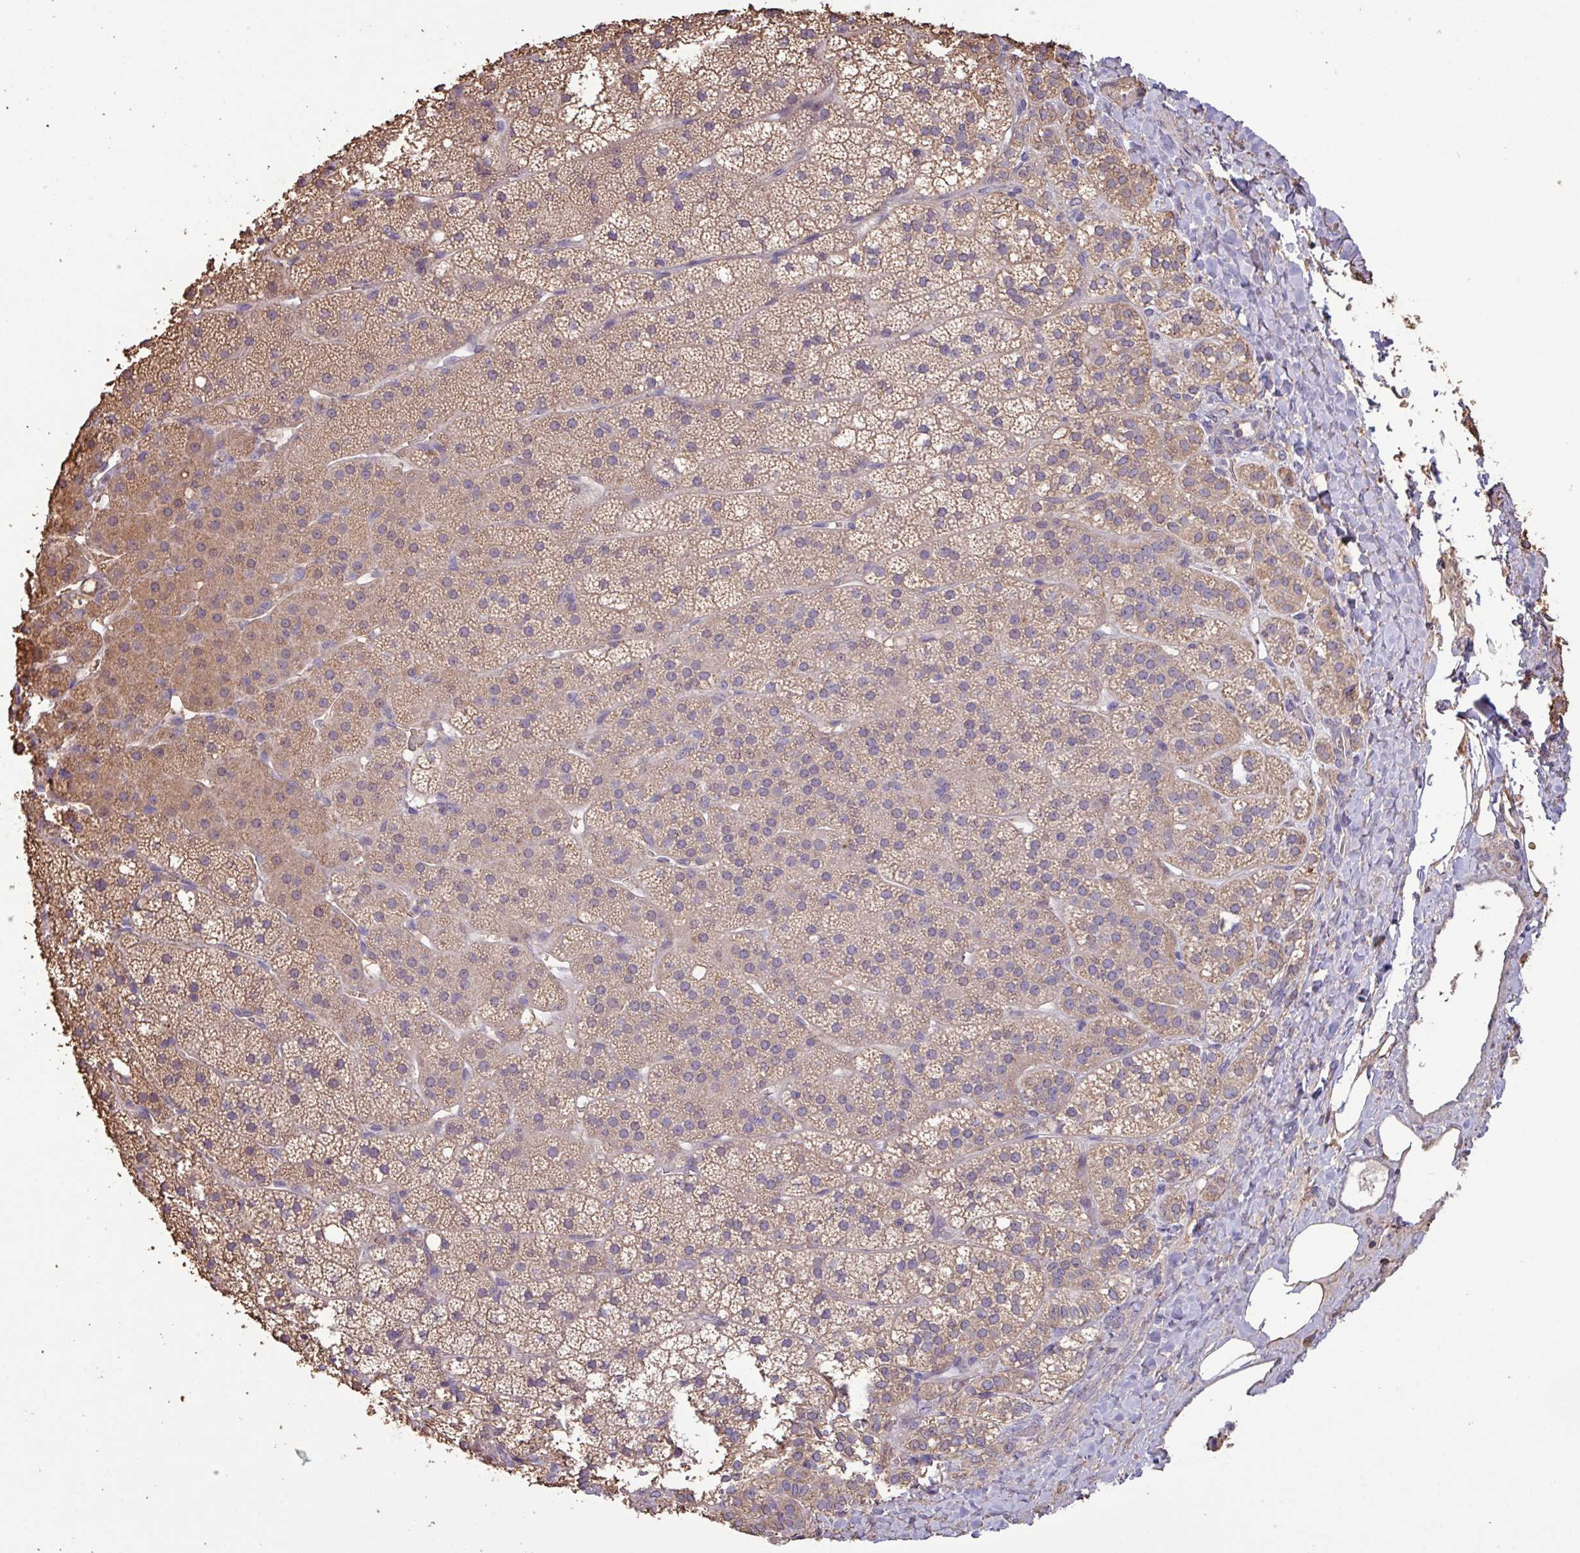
{"staining": {"intensity": "weak", "quantity": ">75%", "location": "cytoplasmic/membranous"}, "tissue": "adrenal gland", "cell_type": "Glandular cells", "image_type": "normal", "snomed": [{"axis": "morphology", "description": "Normal tissue, NOS"}, {"axis": "topography", "description": "Adrenal gland"}], "caption": "The photomicrograph demonstrates a brown stain indicating the presence of a protein in the cytoplasmic/membranous of glandular cells in adrenal gland.", "gene": "CAMK2A", "patient": {"sex": "male", "age": 53}}